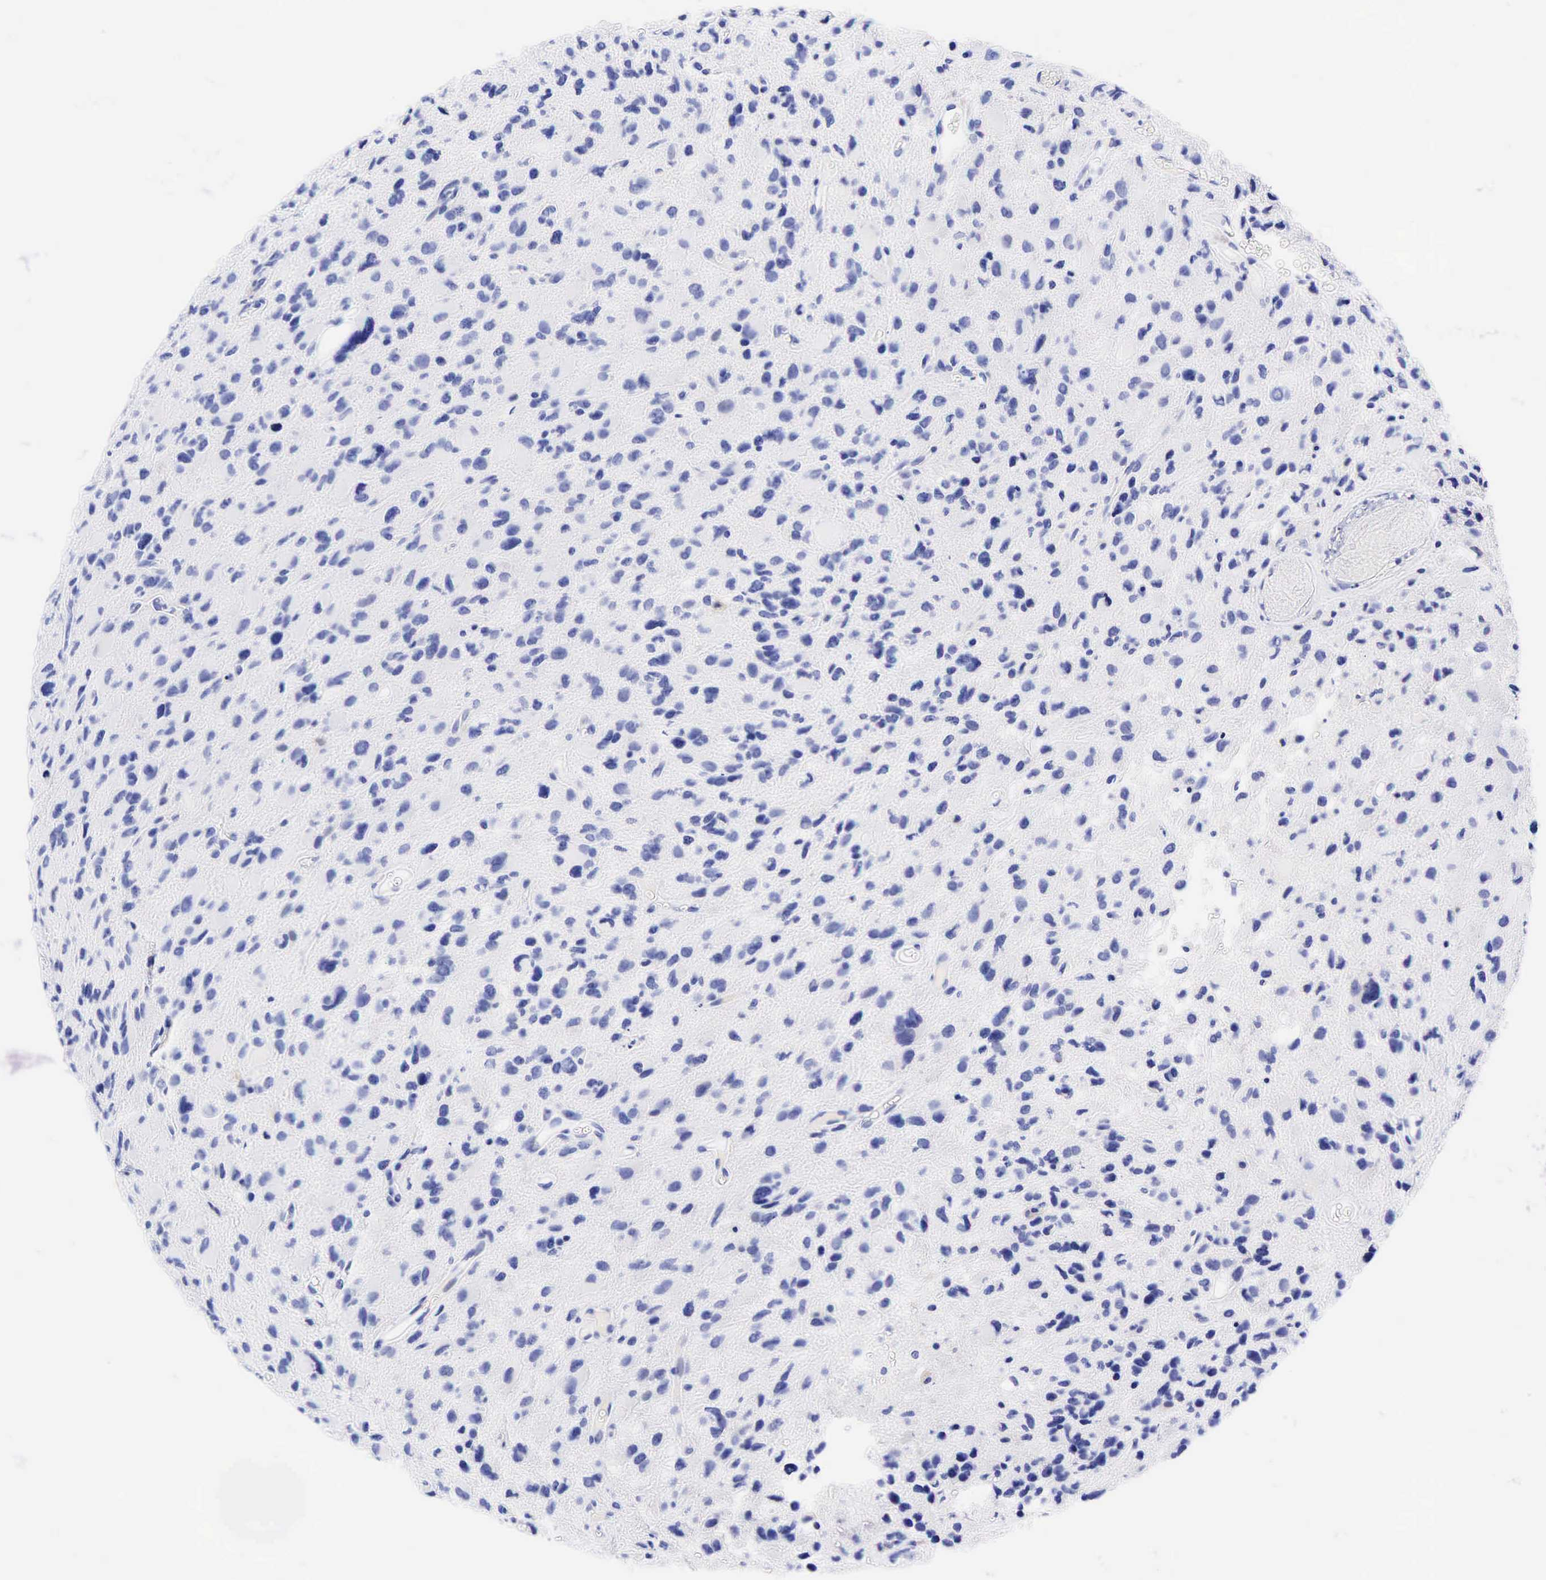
{"staining": {"intensity": "negative", "quantity": "none", "location": "none"}, "tissue": "glioma", "cell_type": "Tumor cells", "image_type": "cancer", "snomed": [{"axis": "morphology", "description": "Glioma, malignant, High grade"}, {"axis": "topography", "description": "Brain"}], "caption": "Immunohistochemistry of human malignant glioma (high-grade) exhibits no positivity in tumor cells.", "gene": "TNFRSF8", "patient": {"sex": "male", "age": 69}}